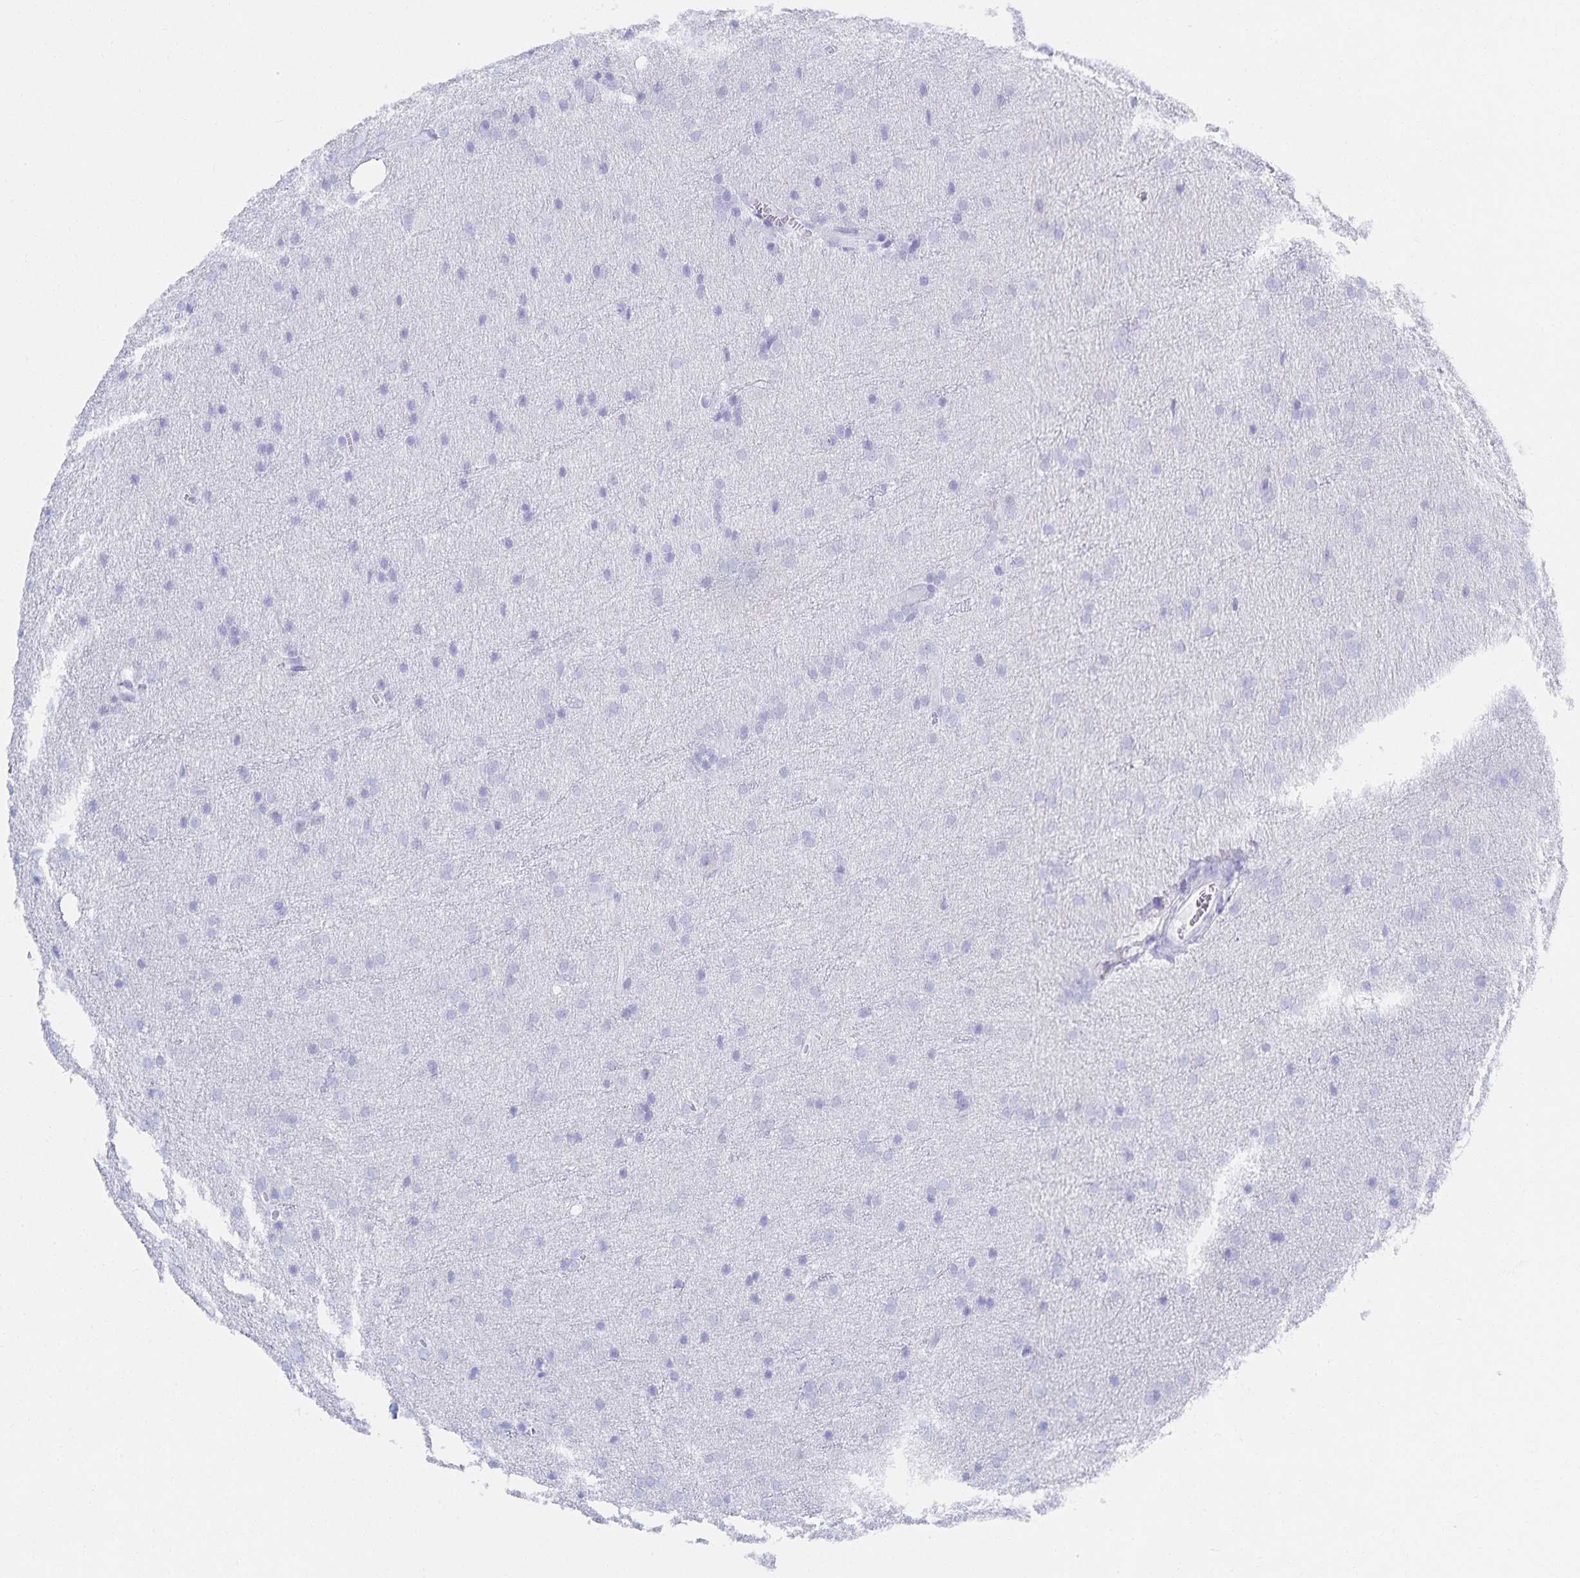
{"staining": {"intensity": "negative", "quantity": "none", "location": "none"}, "tissue": "glioma", "cell_type": "Tumor cells", "image_type": "cancer", "snomed": [{"axis": "morphology", "description": "Glioma, malignant, Low grade"}, {"axis": "topography", "description": "Brain"}], "caption": "This histopathology image is of malignant glioma (low-grade) stained with immunohistochemistry (IHC) to label a protein in brown with the nuclei are counter-stained blue. There is no positivity in tumor cells.", "gene": "SNTN", "patient": {"sex": "female", "age": 32}}